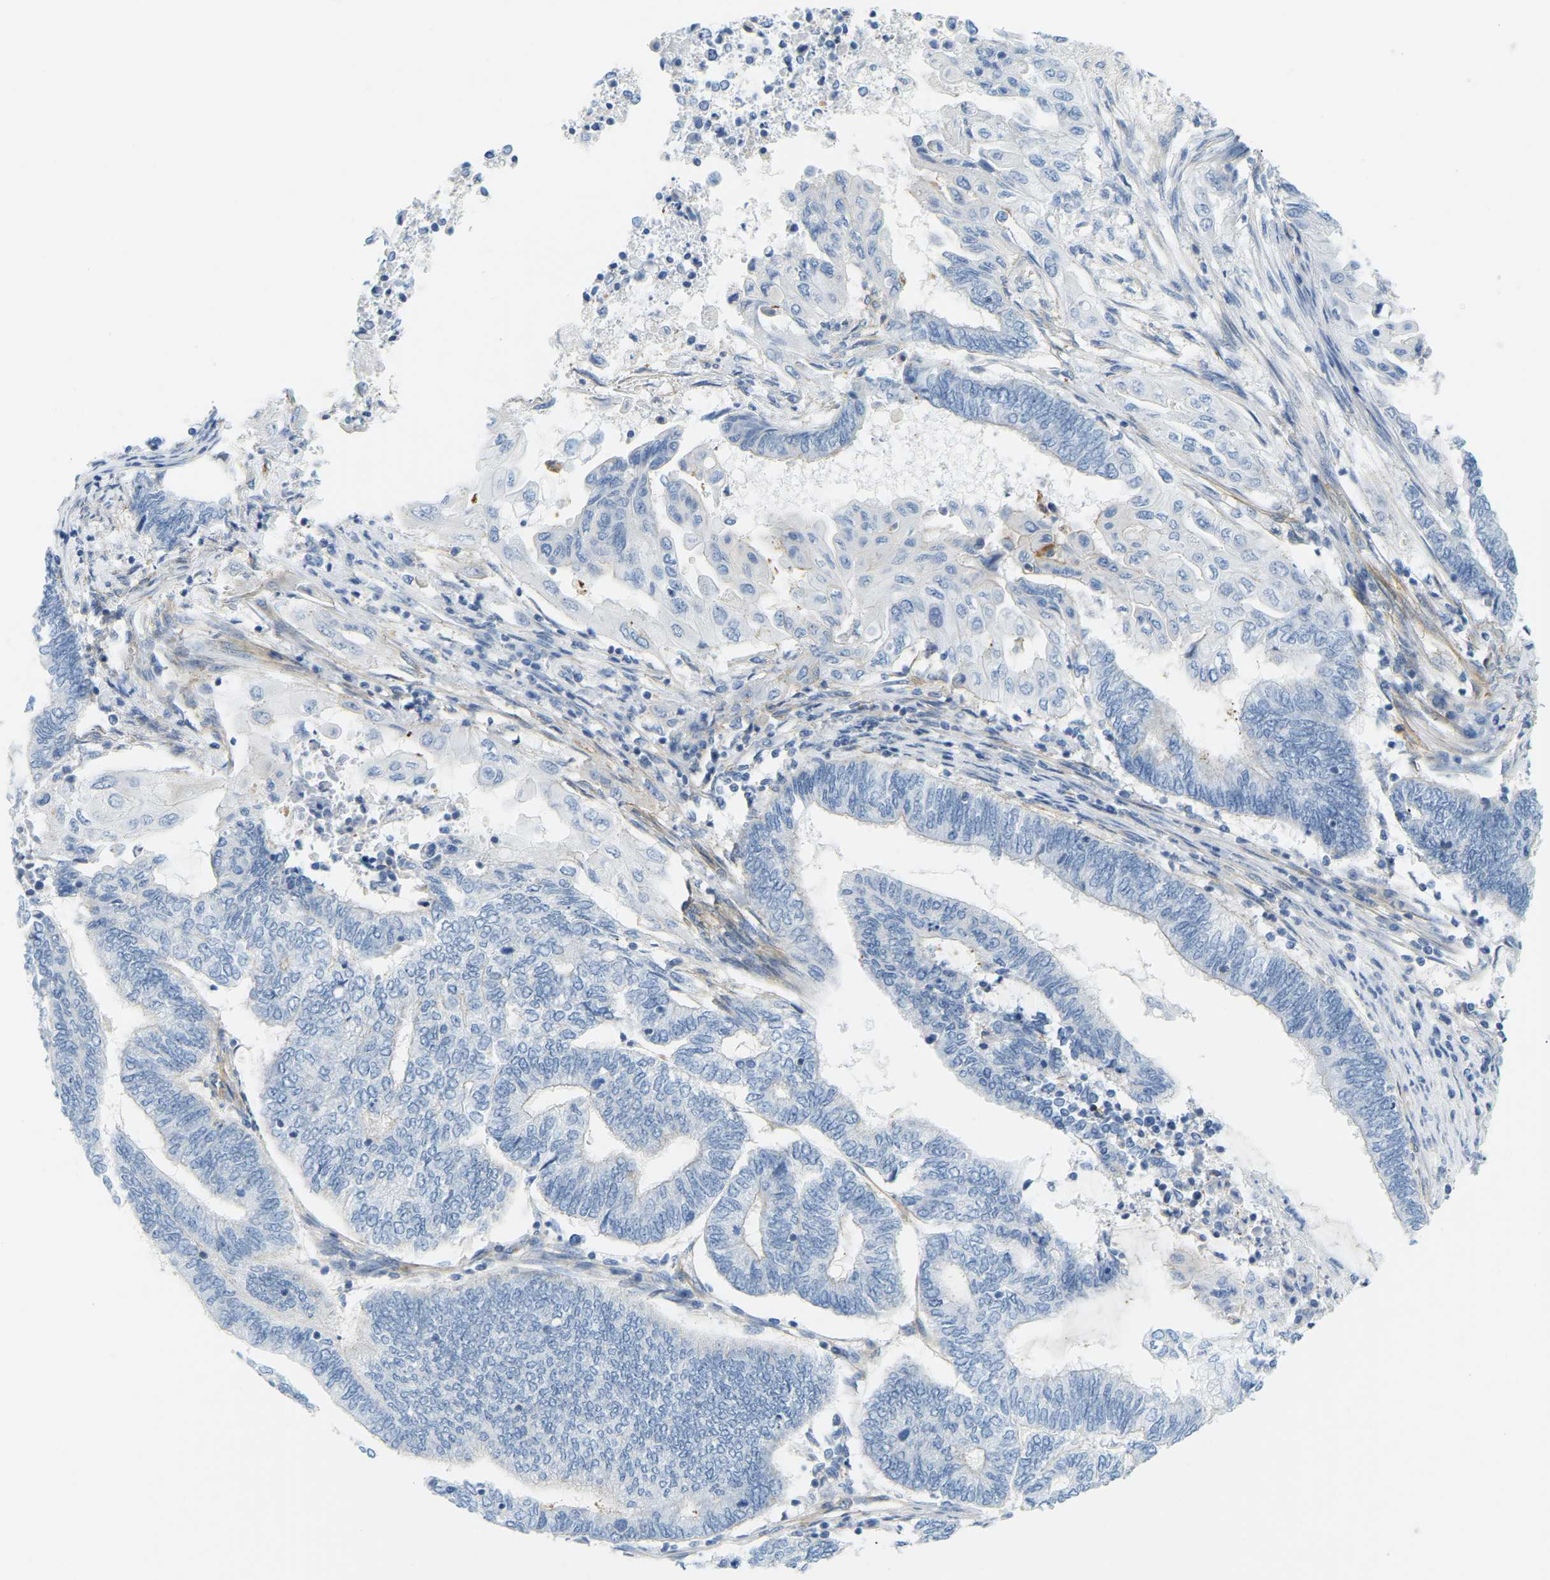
{"staining": {"intensity": "negative", "quantity": "none", "location": "none"}, "tissue": "endometrial cancer", "cell_type": "Tumor cells", "image_type": "cancer", "snomed": [{"axis": "morphology", "description": "Adenocarcinoma, NOS"}, {"axis": "topography", "description": "Uterus"}, {"axis": "topography", "description": "Endometrium"}], "caption": "Micrograph shows no significant protein expression in tumor cells of adenocarcinoma (endometrial).", "gene": "MYL3", "patient": {"sex": "female", "age": 70}}